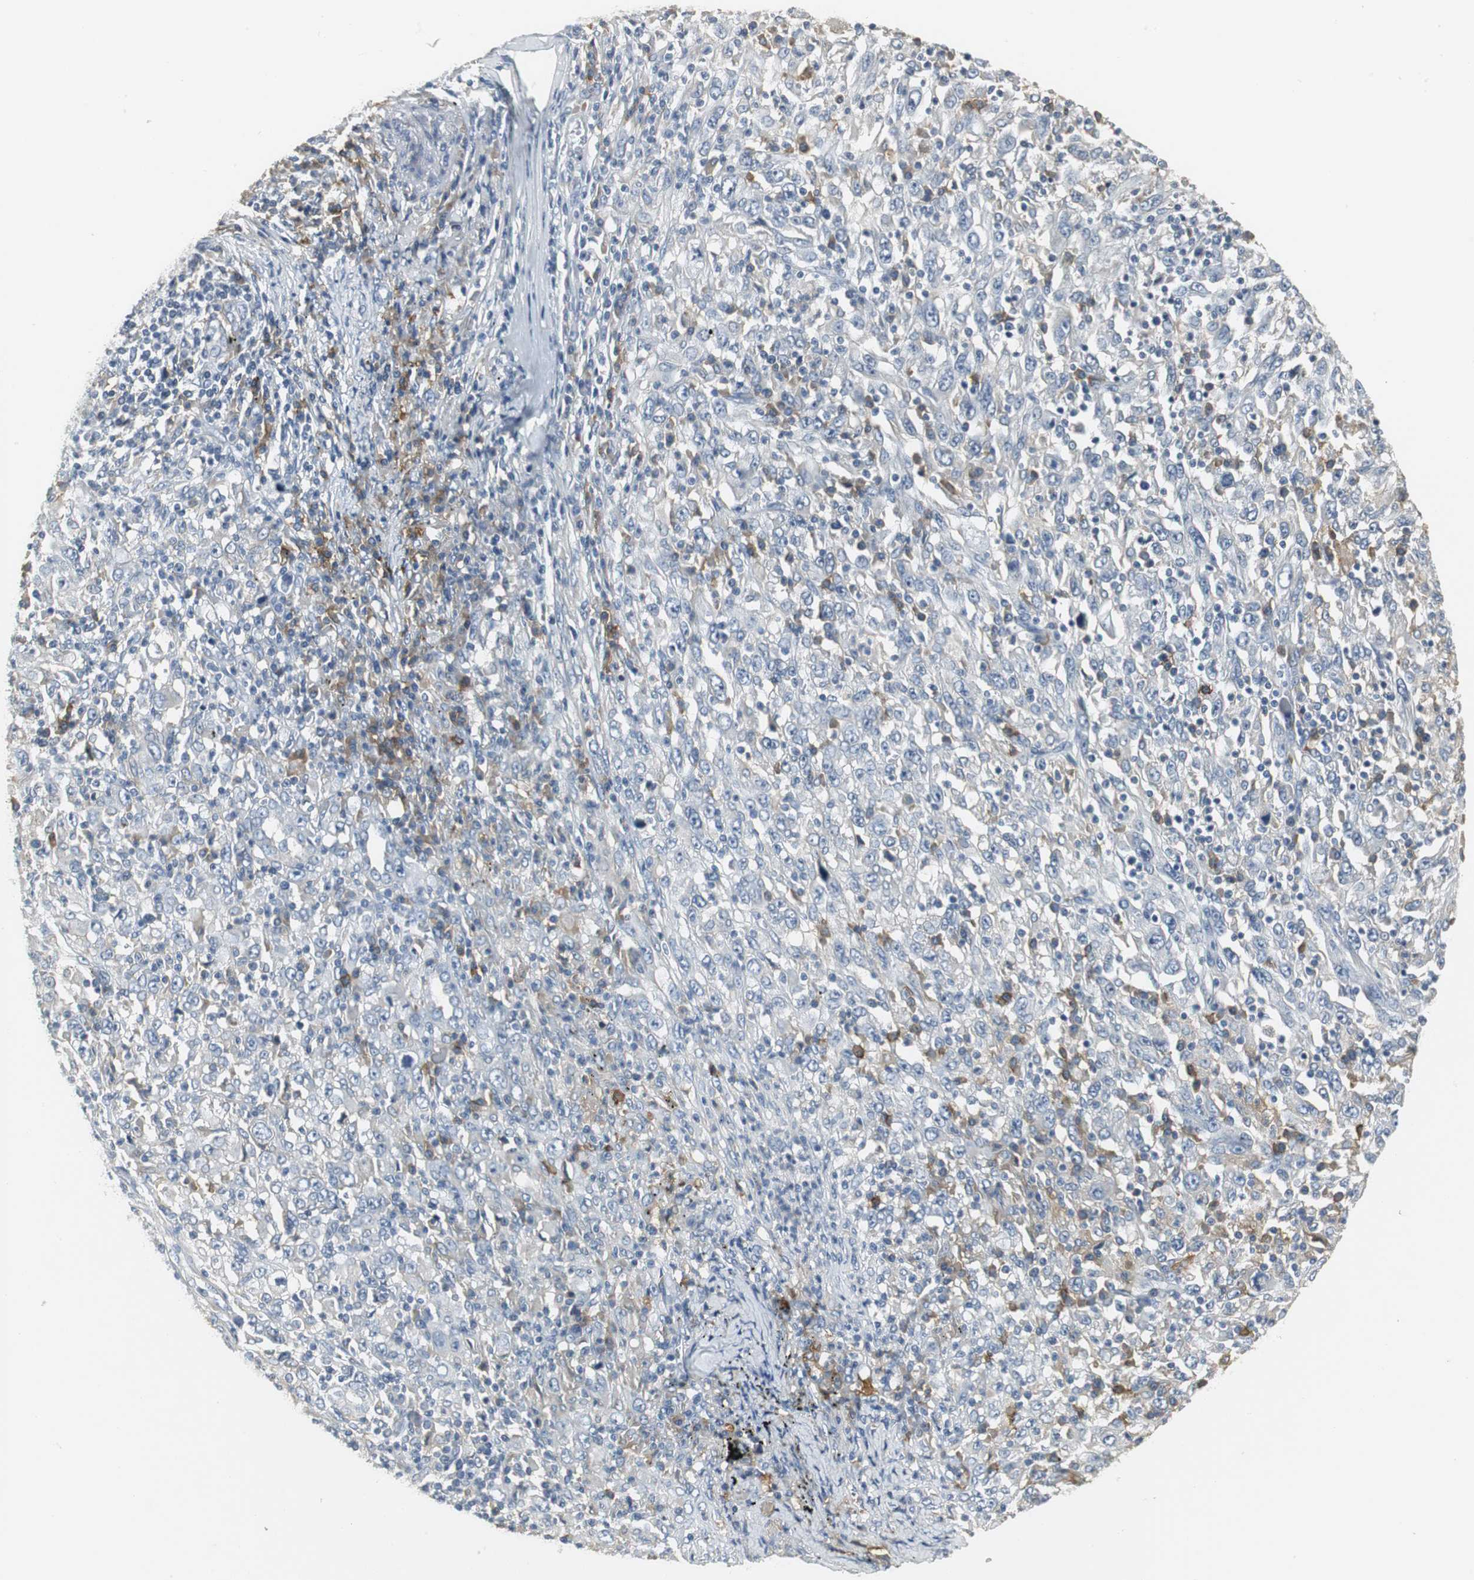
{"staining": {"intensity": "moderate", "quantity": "<25%", "location": "cytoplasmic/membranous"}, "tissue": "melanoma", "cell_type": "Tumor cells", "image_type": "cancer", "snomed": [{"axis": "morphology", "description": "Malignant melanoma, Metastatic site"}, {"axis": "topography", "description": "Skin"}], "caption": "Protein expression analysis of melanoma exhibits moderate cytoplasmic/membranous positivity in about <25% of tumor cells.", "gene": "SLC2A5", "patient": {"sex": "female", "age": 56}}